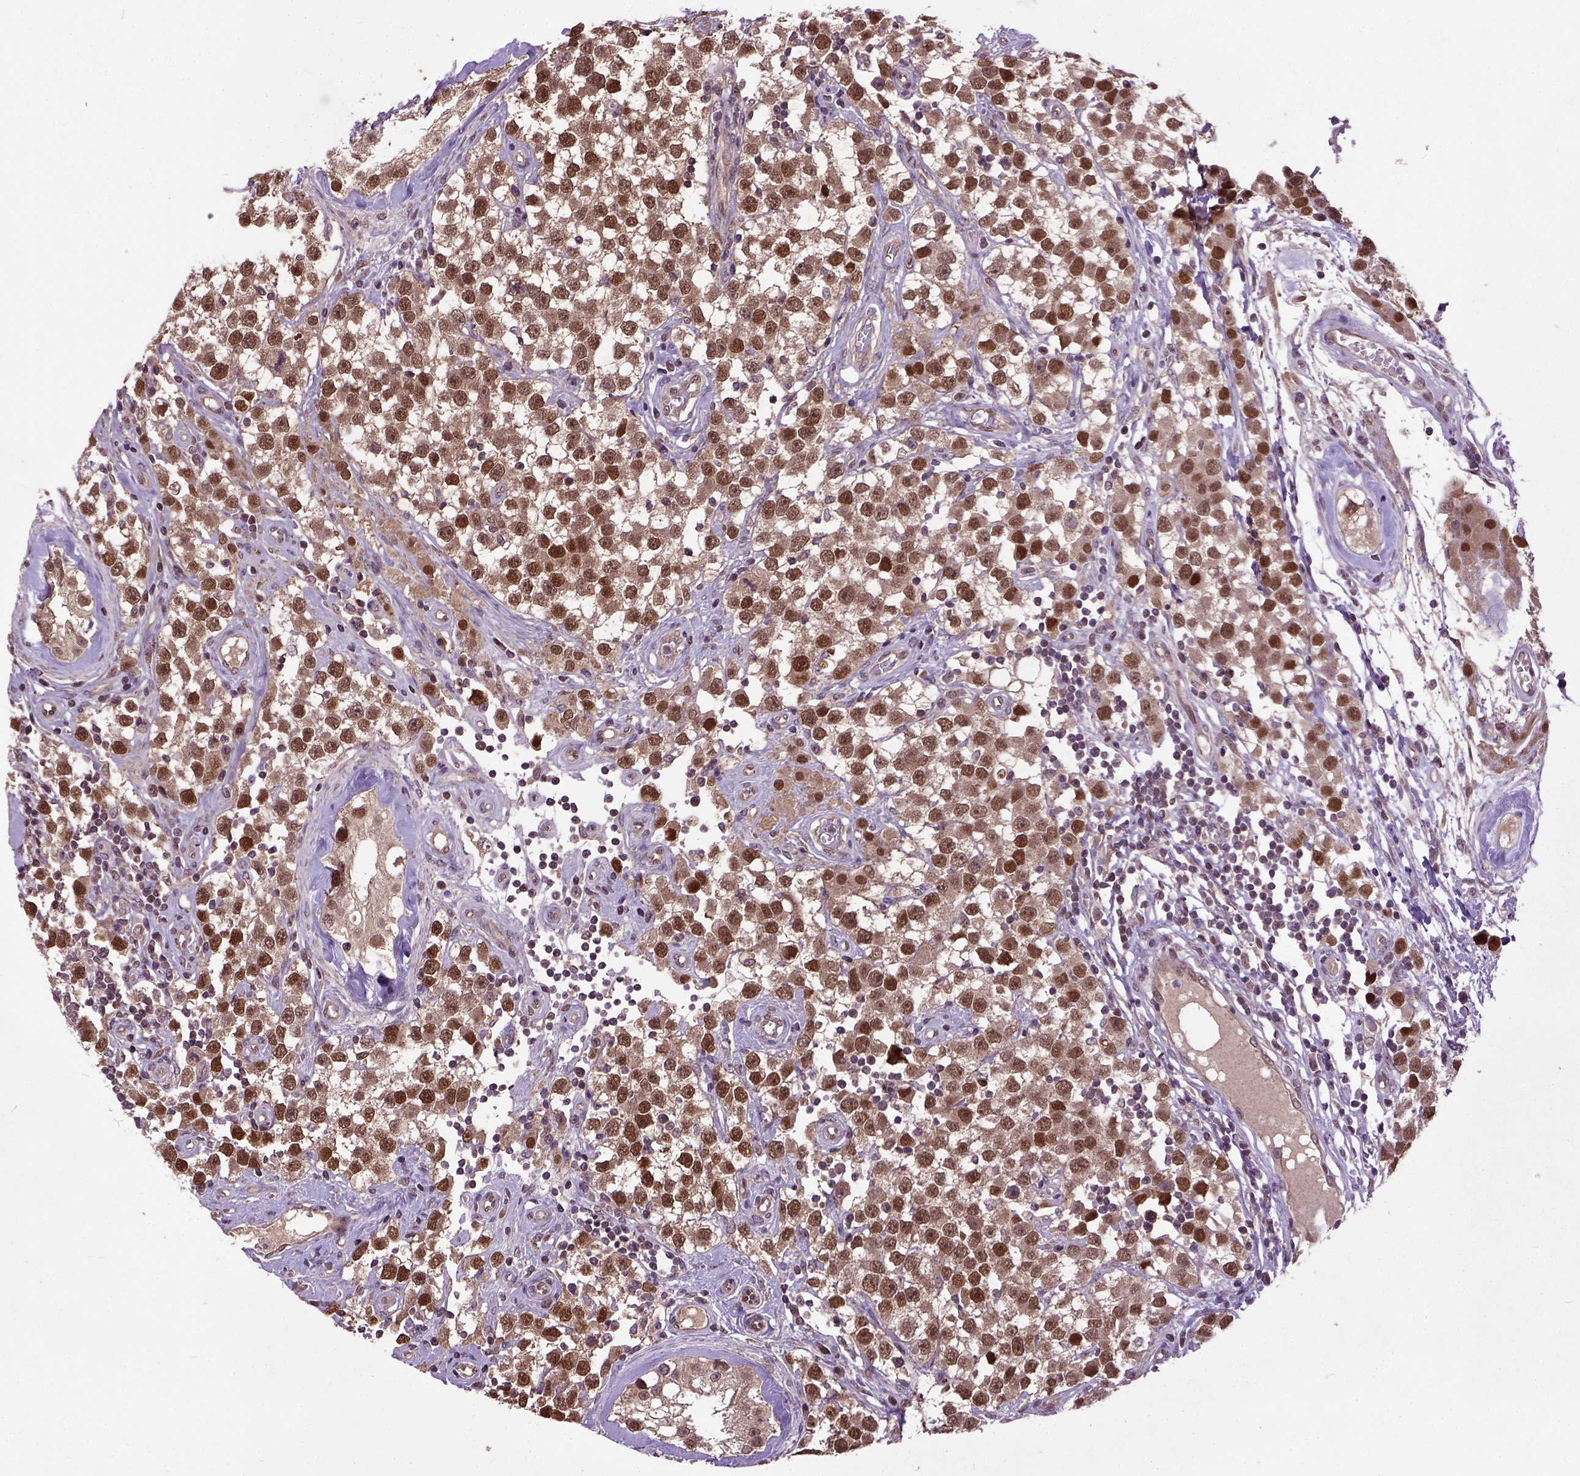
{"staining": {"intensity": "strong", "quantity": ">75%", "location": "cytoplasmic/membranous,nuclear"}, "tissue": "testis cancer", "cell_type": "Tumor cells", "image_type": "cancer", "snomed": [{"axis": "morphology", "description": "Seminoma, NOS"}, {"axis": "topography", "description": "Testis"}], "caption": "Approximately >75% of tumor cells in testis seminoma reveal strong cytoplasmic/membranous and nuclear protein expression as visualized by brown immunohistochemical staining.", "gene": "UBA3", "patient": {"sex": "male", "age": 34}}